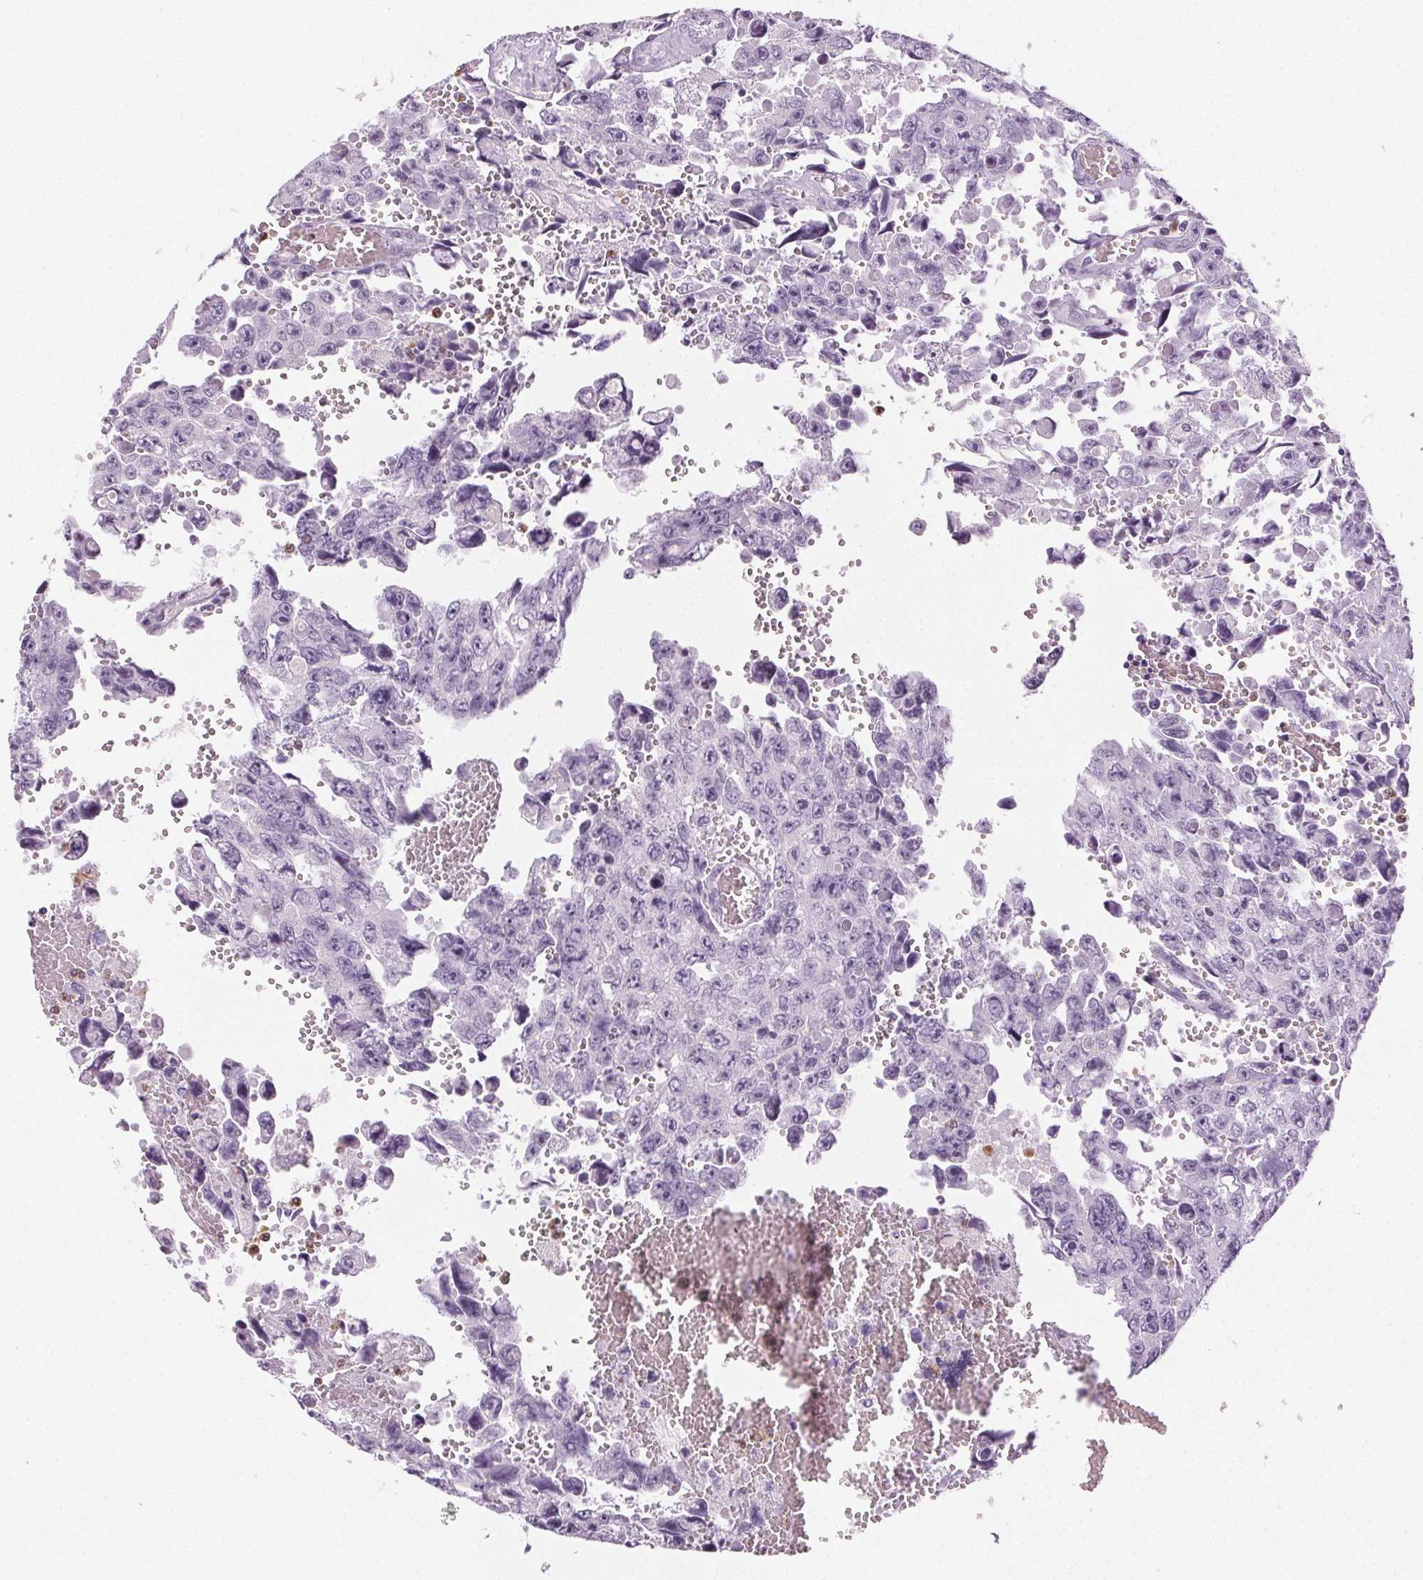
{"staining": {"intensity": "negative", "quantity": "none", "location": "none"}, "tissue": "testis cancer", "cell_type": "Tumor cells", "image_type": "cancer", "snomed": [{"axis": "morphology", "description": "Seminoma, NOS"}, {"axis": "topography", "description": "Testis"}], "caption": "High magnification brightfield microscopy of testis seminoma stained with DAB (brown) and counterstained with hematoxylin (blue): tumor cells show no significant expression.", "gene": "MPO", "patient": {"sex": "male", "age": 26}}